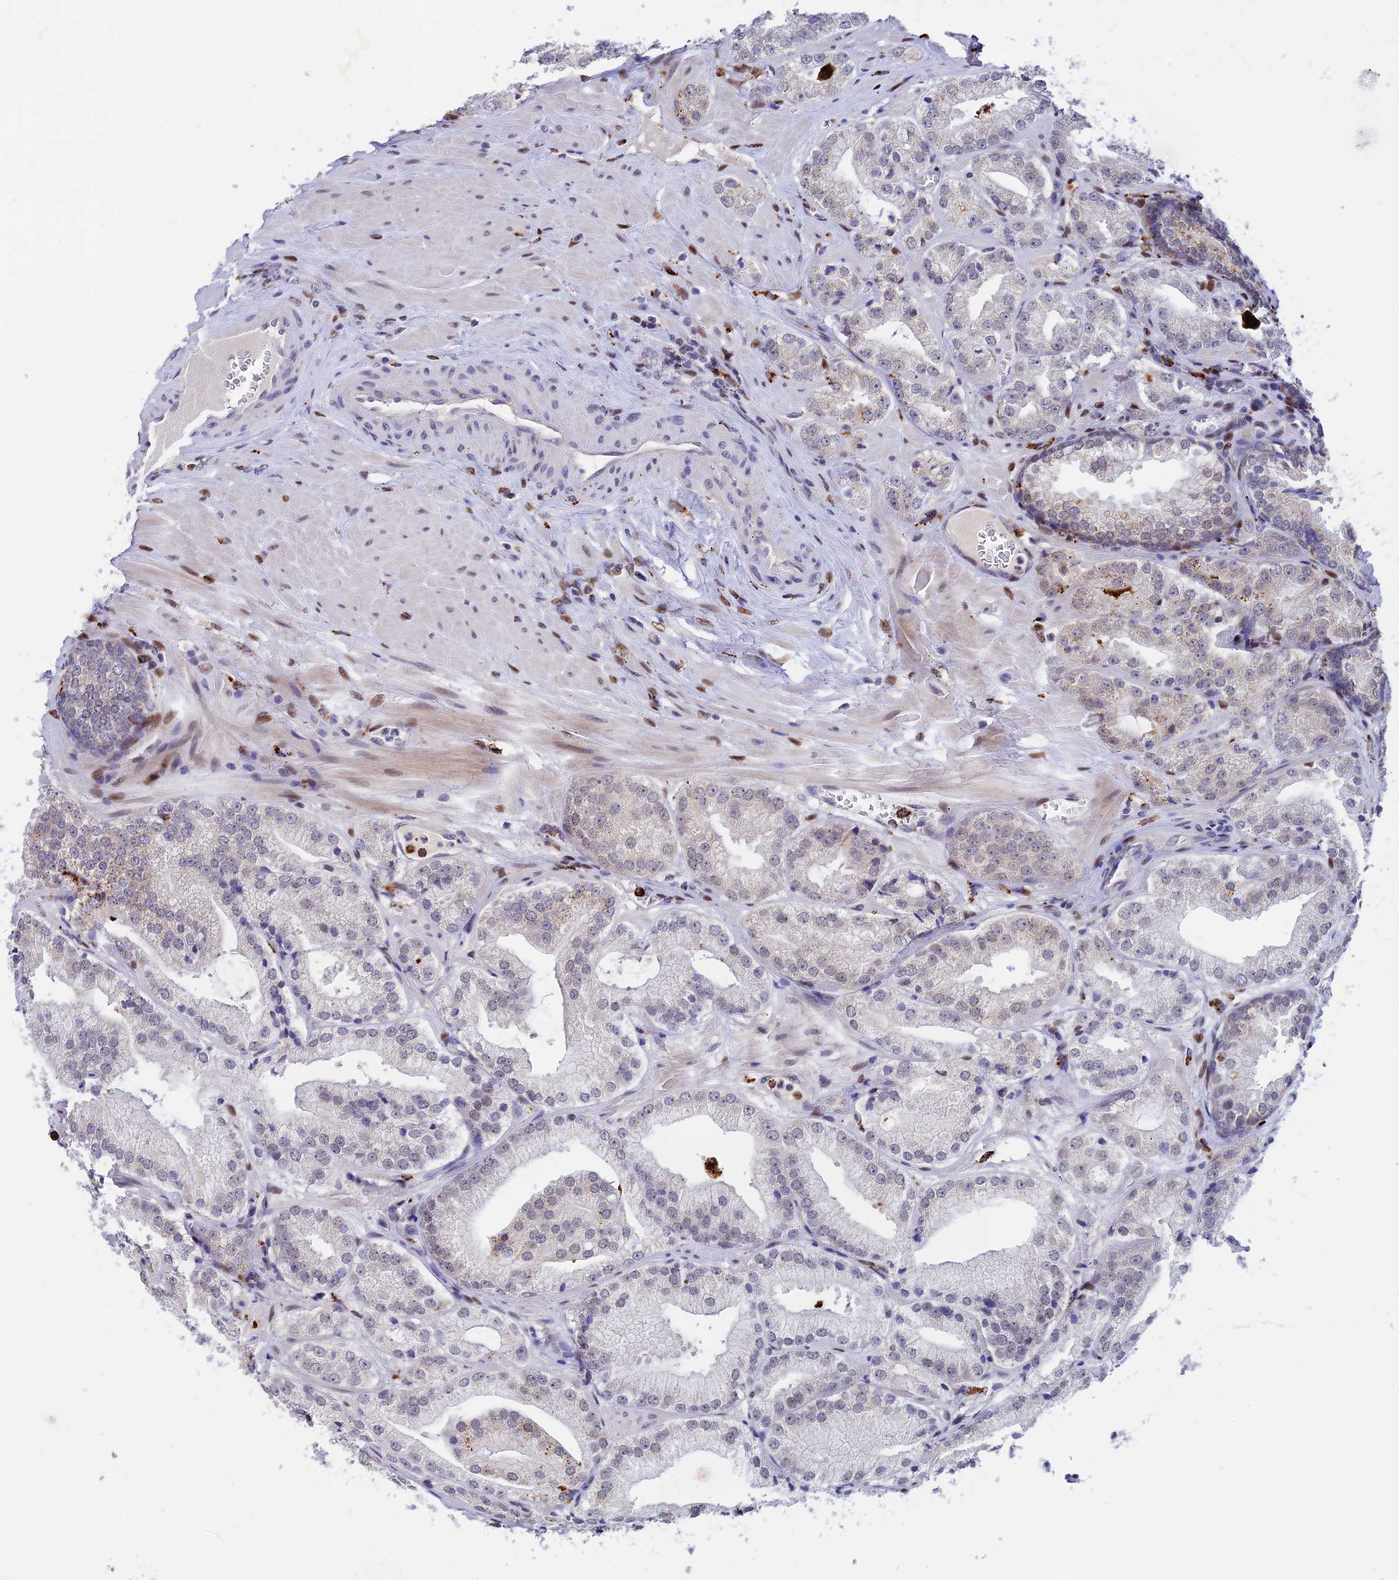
{"staining": {"intensity": "negative", "quantity": "none", "location": "none"}, "tissue": "prostate cancer", "cell_type": "Tumor cells", "image_type": "cancer", "snomed": [{"axis": "morphology", "description": "Adenocarcinoma, Low grade"}, {"axis": "topography", "description": "Prostate"}], "caption": "Tumor cells are negative for brown protein staining in prostate cancer (low-grade adenocarcinoma).", "gene": "HIC1", "patient": {"sex": "male", "age": 60}}